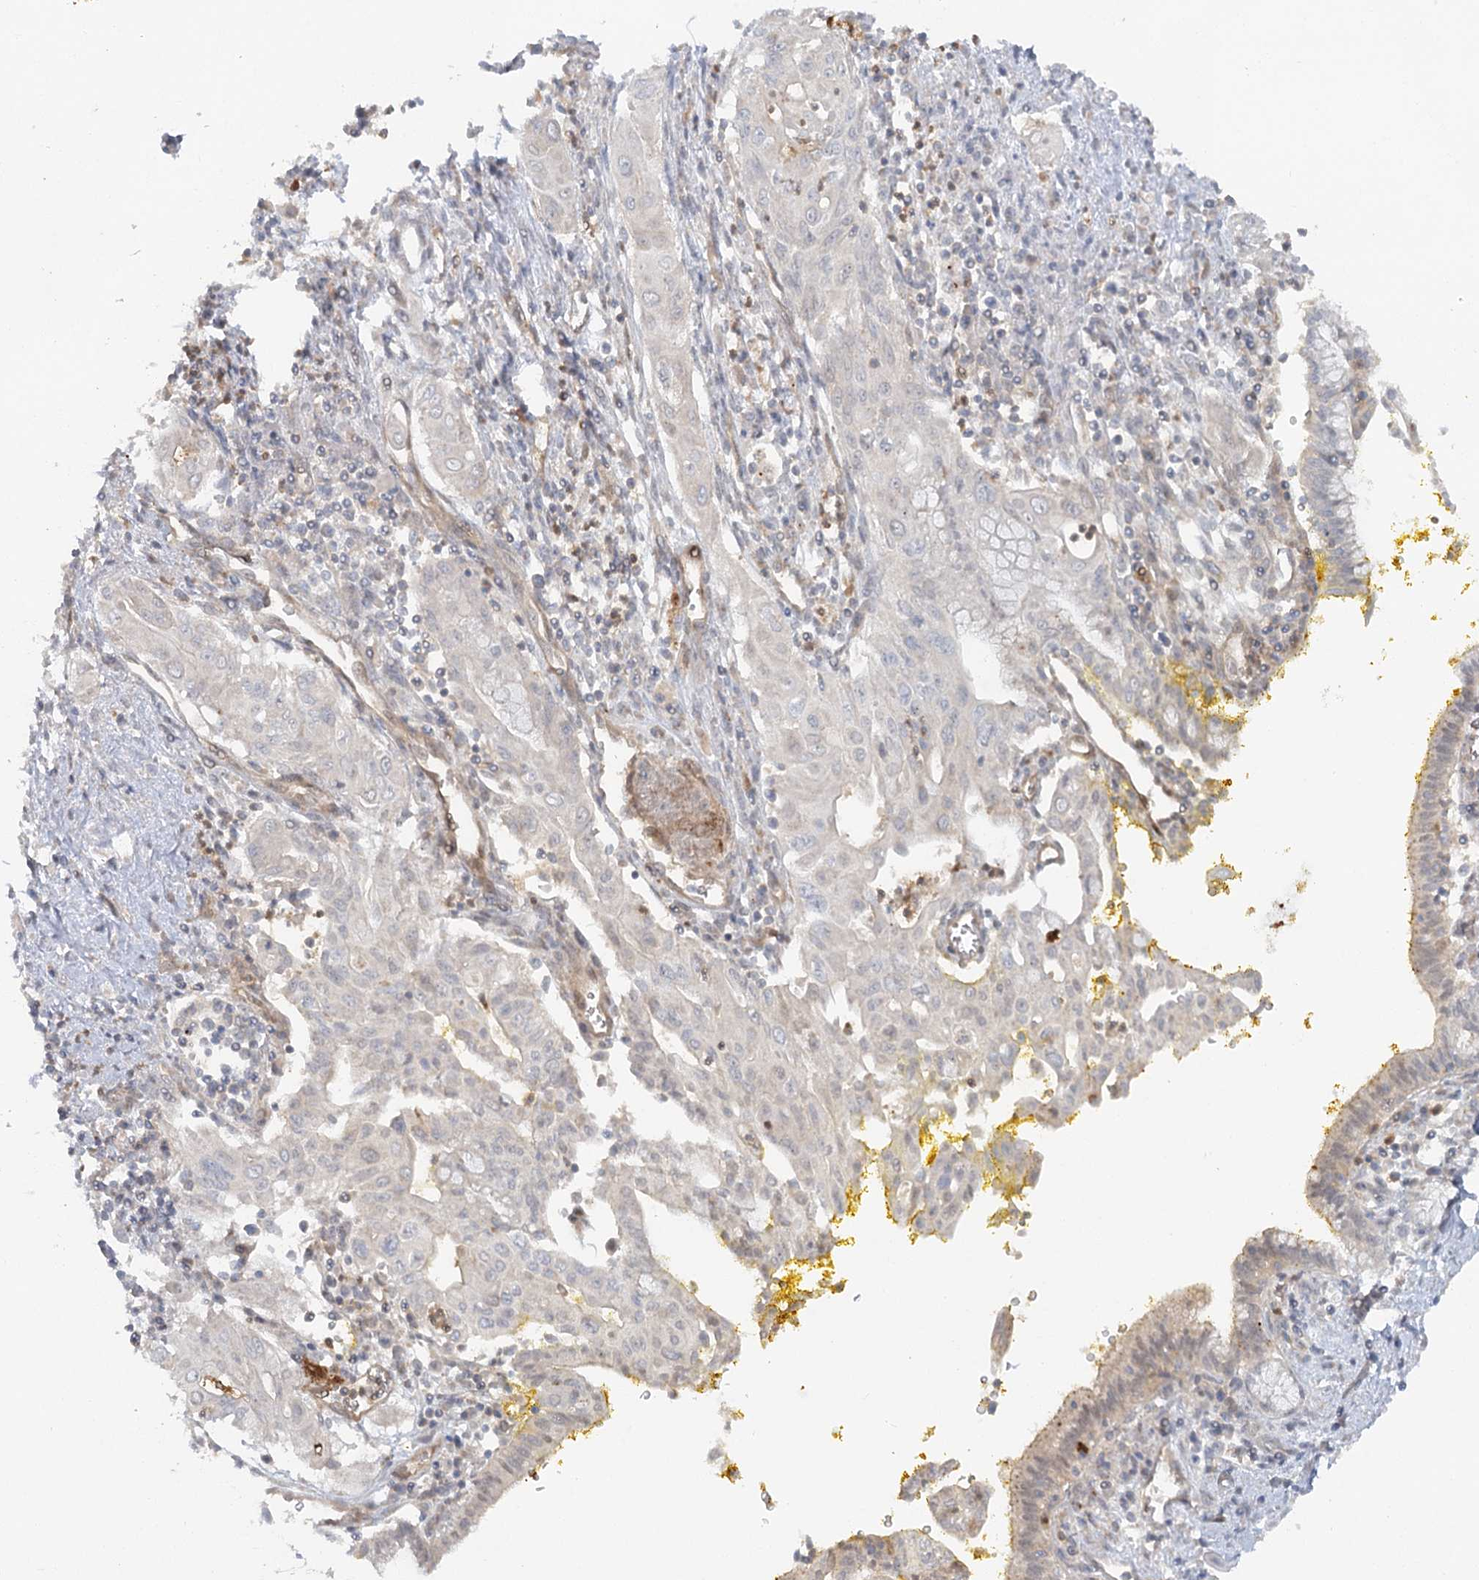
{"staining": {"intensity": "negative", "quantity": "none", "location": "none"}, "tissue": "pancreatic cancer", "cell_type": "Tumor cells", "image_type": "cancer", "snomed": [{"axis": "morphology", "description": "Adenocarcinoma, NOS"}, {"axis": "topography", "description": "Pancreas"}], "caption": "Photomicrograph shows no significant protein positivity in tumor cells of pancreatic adenocarcinoma. The staining was performed using DAB (3,3'-diaminobenzidine) to visualize the protein expression in brown, while the nuclei were stained in blue with hematoxylin (Magnification: 20x).", "gene": "GBE1", "patient": {"sex": "male", "age": 58}}